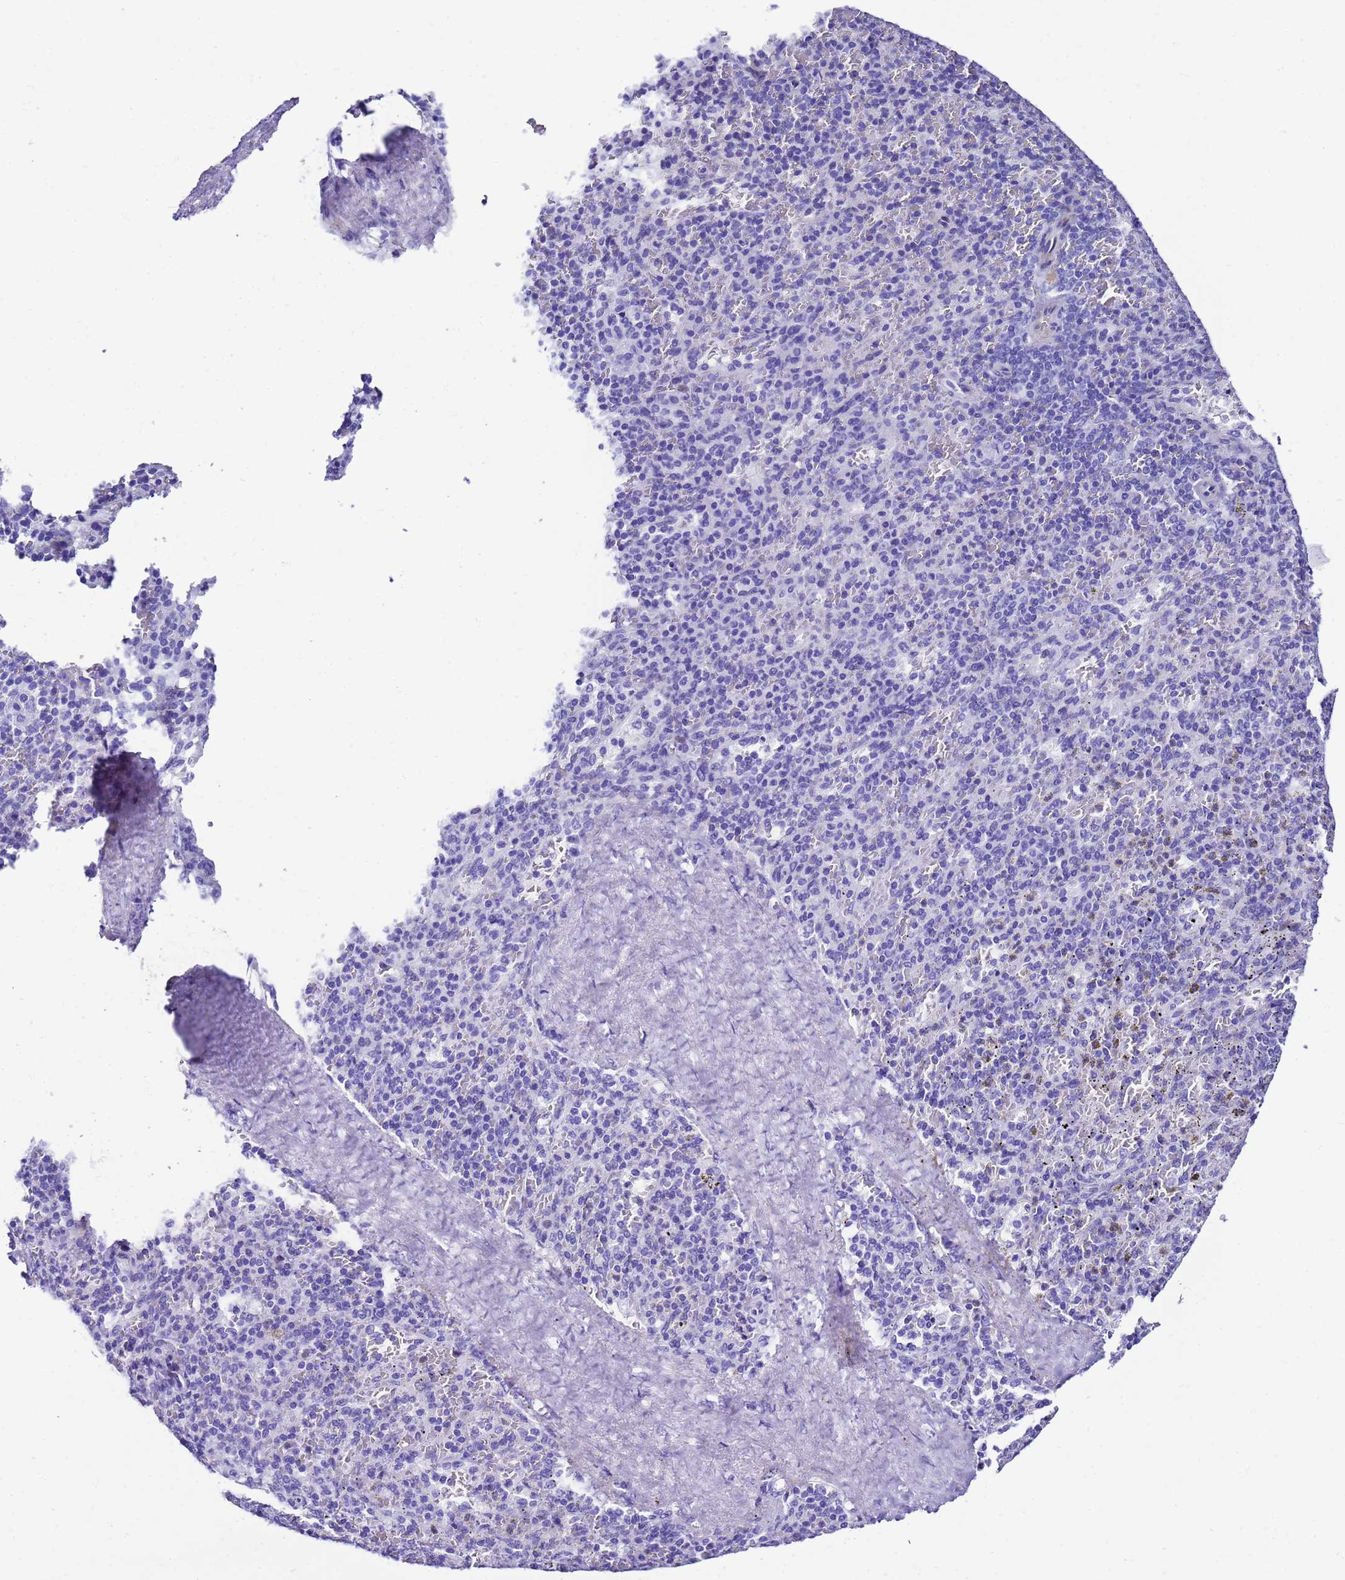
{"staining": {"intensity": "negative", "quantity": "none", "location": "none"}, "tissue": "spleen", "cell_type": "Cells in red pulp", "image_type": "normal", "snomed": [{"axis": "morphology", "description": "Normal tissue, NOS"}, {"axis": "topography", "description": "Spleen"}], "caption": "A histopathology image of spleen stained for a protein shows no brown staining in cells in red pulp.", "gene": "UGT2A1", "patient": {"sex": "male", "age": 82}}